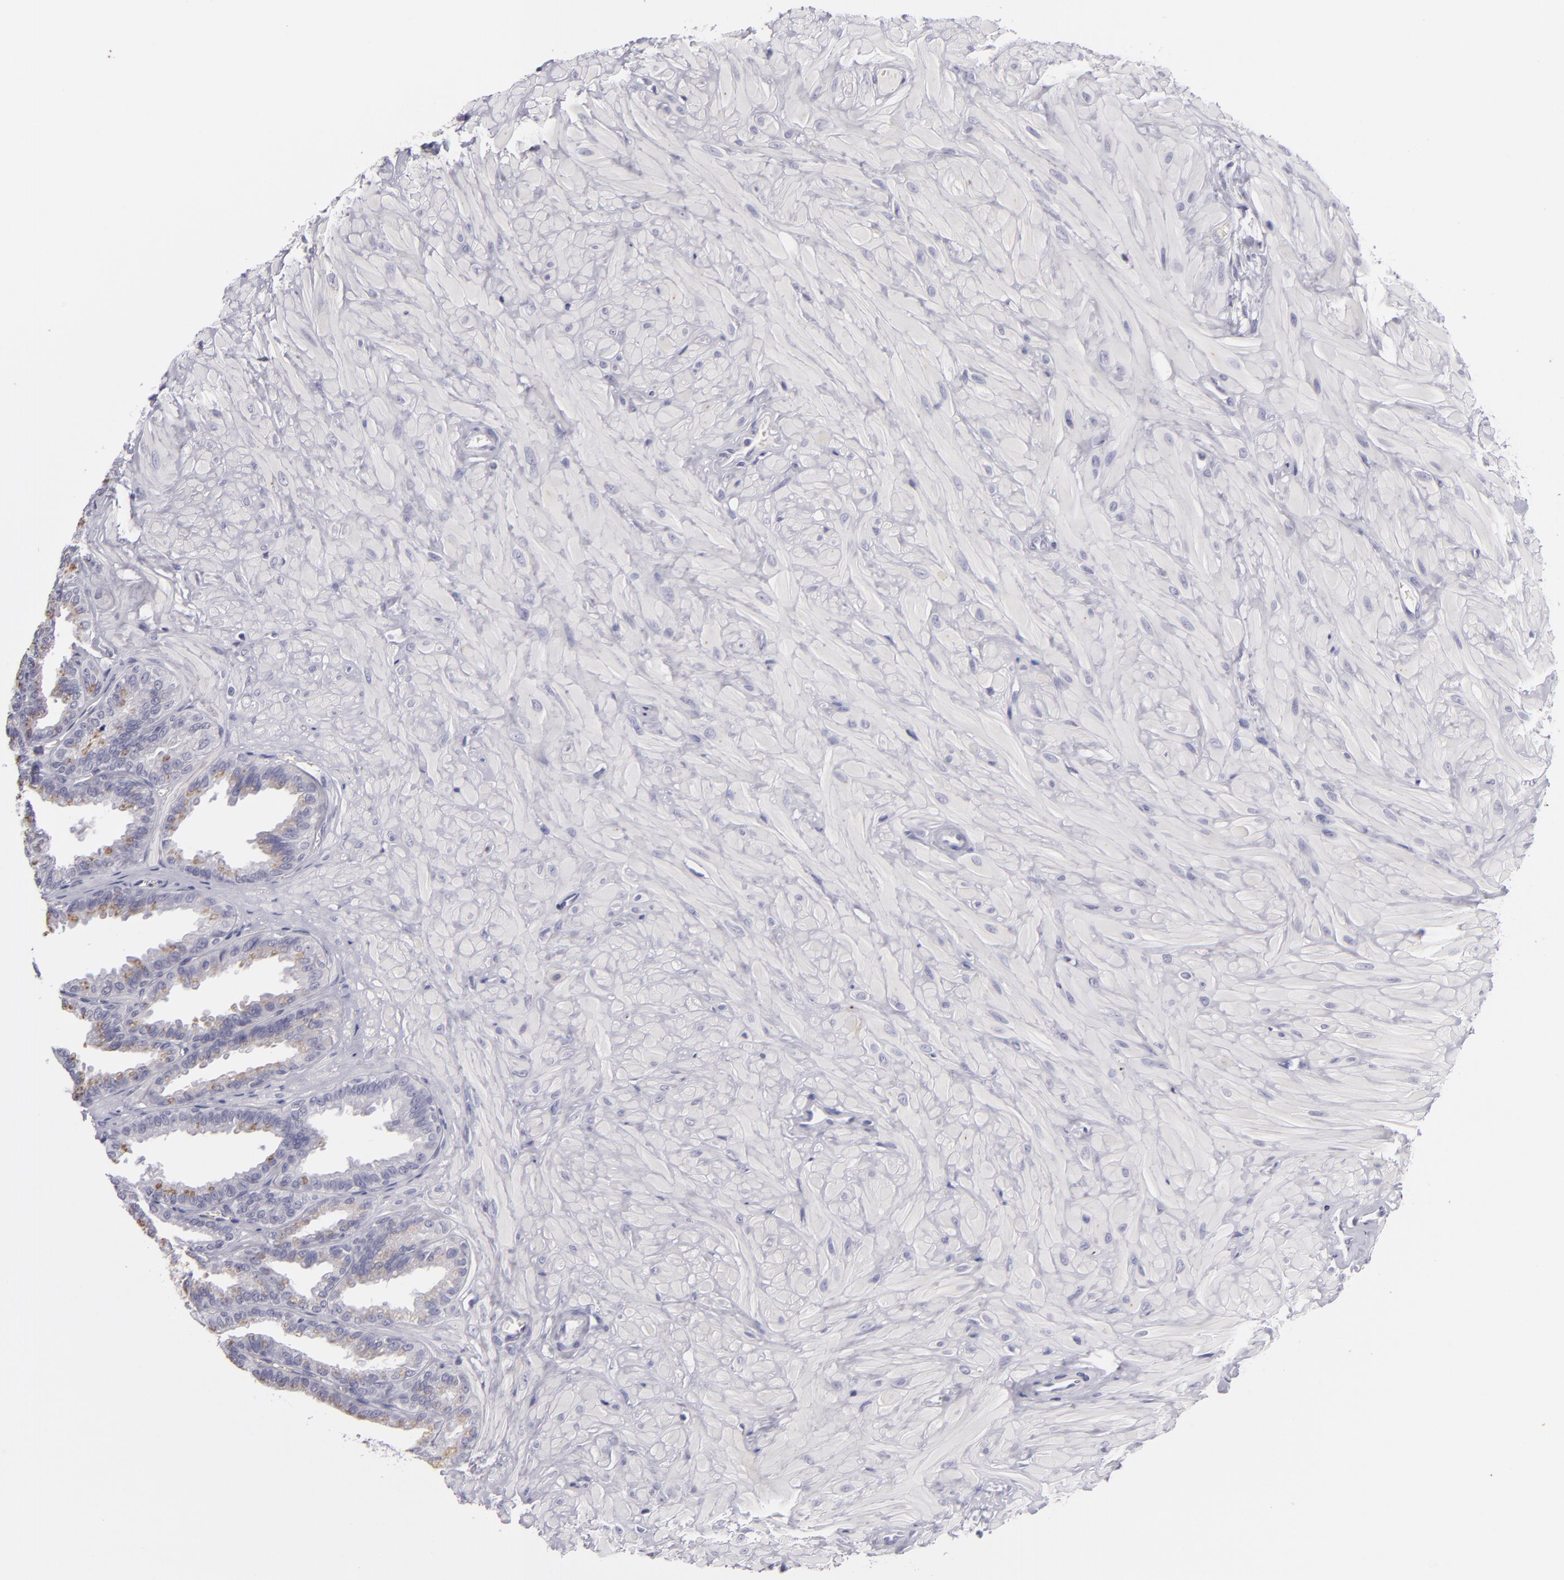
{"staining": {"intensity": "negative", "quantity": "none", "location": "none"}, "tissue": "seminal vesicle", "cell_type": "Glandular cells", "image_type": "normal", "snomed": [{"axis": "morphology", "description": "Normal tissue, NOS"}, {"axis": "topography", "description": "Seminal veicle"}], "caption": "DAB immunohistochemical staining of unremarkable seminal vesicle demonstrates no significant expression in glandular cells.", "gene": "TNNC1", "patient": {"sex": "male", "age": 26}}